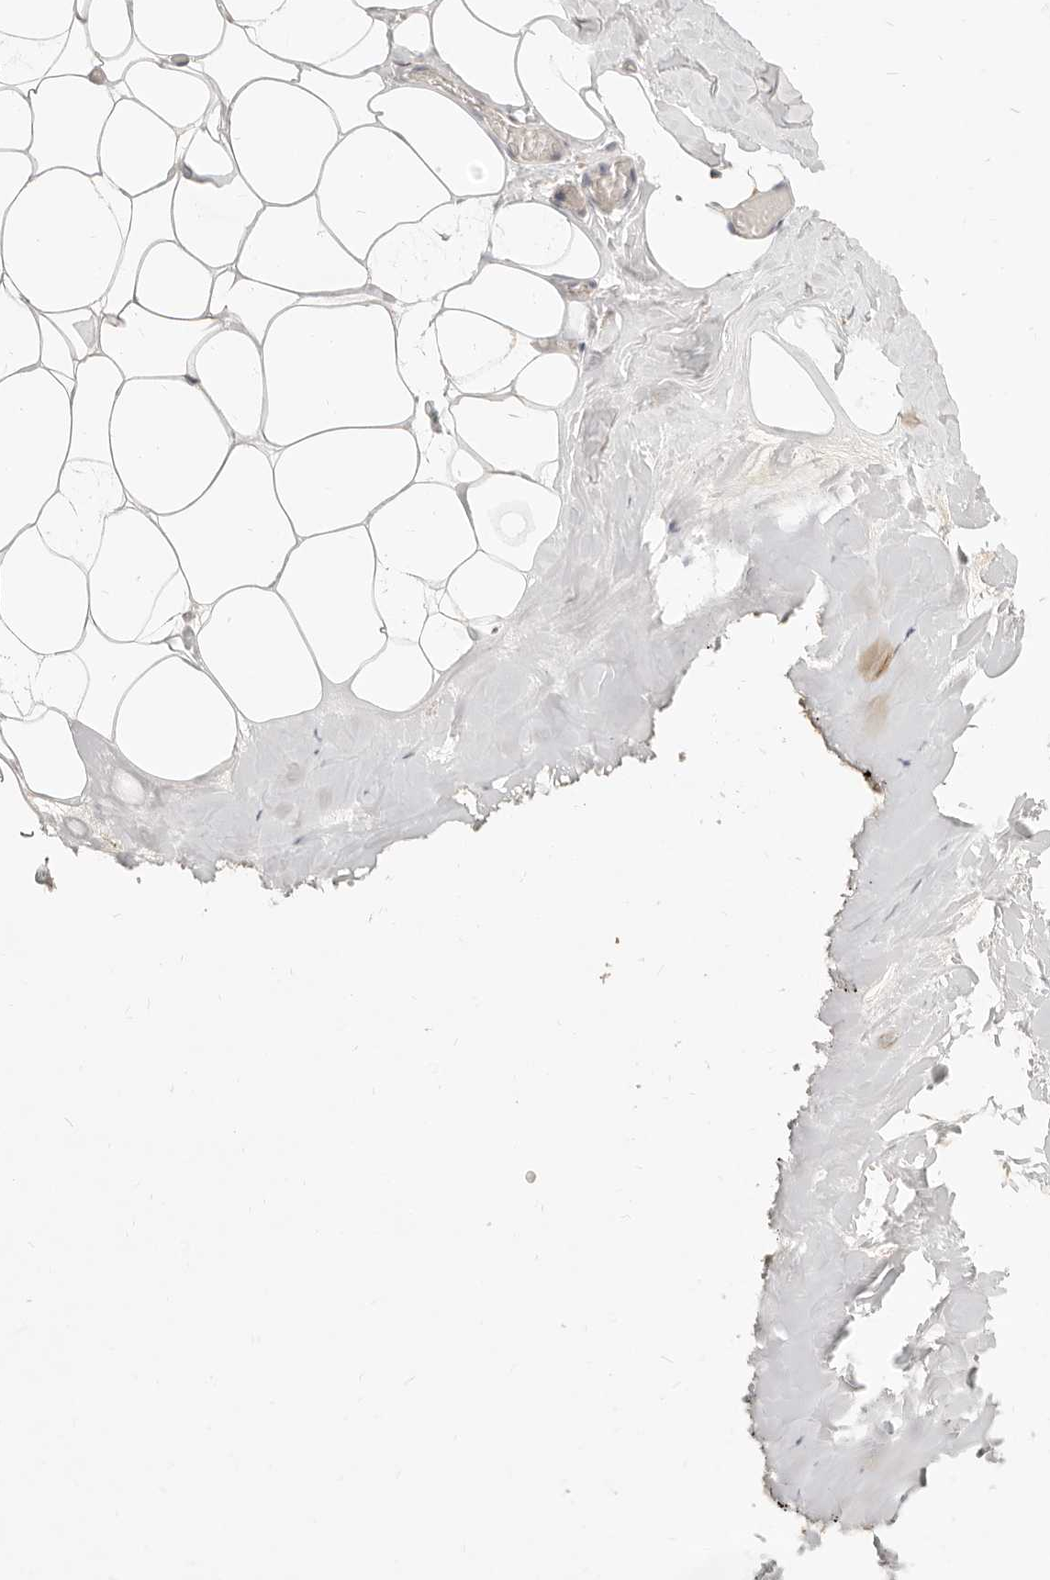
{"staining": {"intensity": "weak", "quantity": ">75%", "location": "cytoplasmic/membranous"}, "tissue": "adipose tissue", "cell_type": "Adipocytes", "image_type": "normal", "snomed": [{"axis": "morphology", "description": "Normal tissue, NOS"}, {"axis": "morphology", "description": "Fibrosis, NOS"}, {"axis": "topography", "description": "Breast"}, {"axis": "topography", "description": "Adipose tissue"}], "caption": "Immunohistochemistry staining of normal adipose tissue, which displays low levels of weak cytoplasmic/membranous expression in about >75% of adipocytes indicating weak cytoplasmic/membranous protein expression. The staining was performed using DAB (3,3'-diaminobenzidine) (brown) for protein detection and nuclei were counterstained in hematoxylin (blue).", "gene": "PABPC4", "patient": {"sex": "female", "age": 39}}